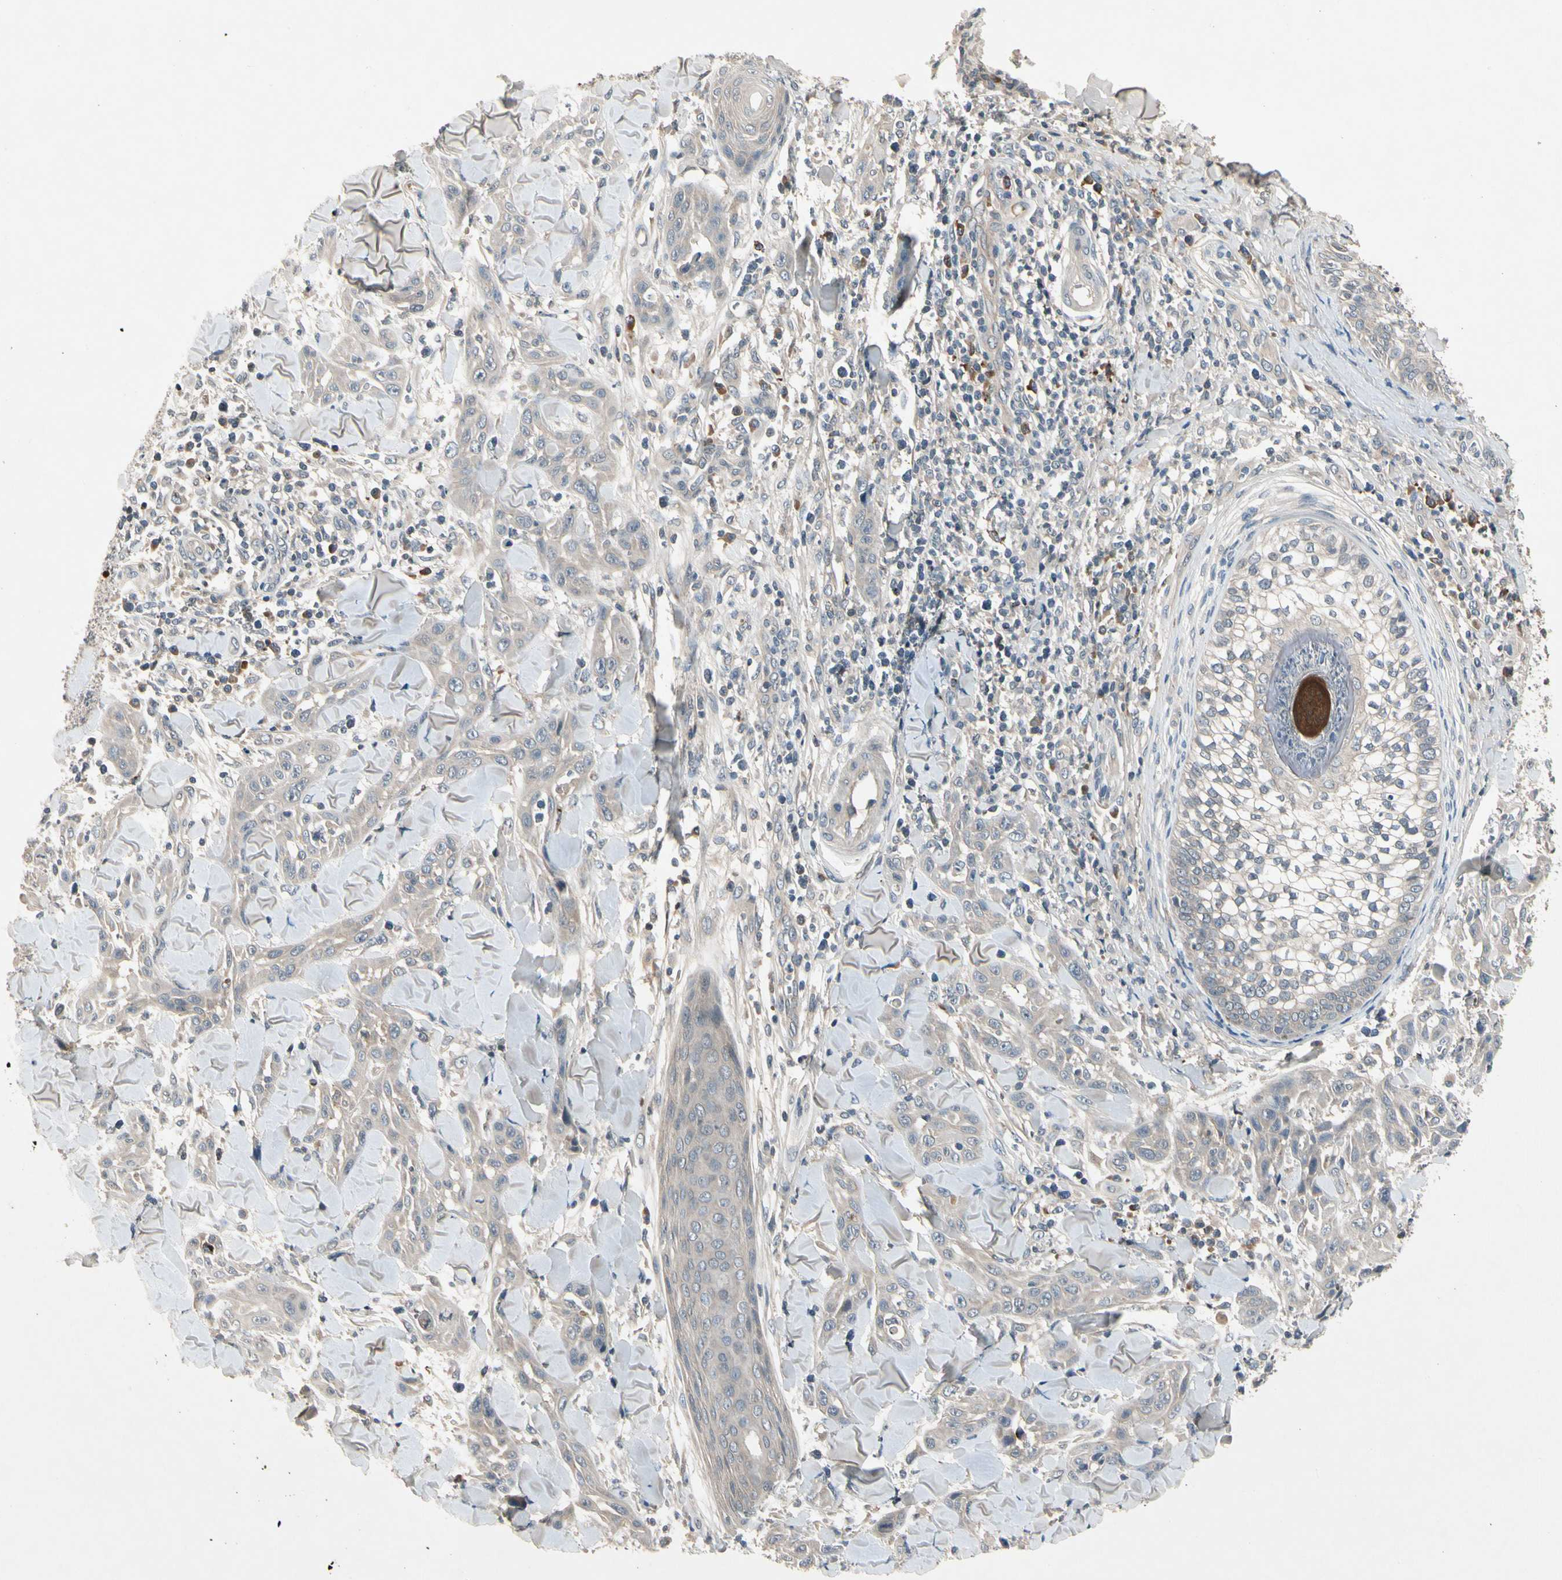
{"staining": {"intensity": "negative", "quantity": "none", "location": "none"}, "tissue": "skin cancer", "cell_type": "Tumor cells", "image_type": "cancer", "snomed": [{"axis": "morphology", "description": "Squamous cell carcinoma, NOS"}, {"axis": "topography", "description": "Skin"}], "caption": "This is an immunohistochemistry (IHC) image of skin squamous cell carcinoma. There is no expression in tumor cells.", "gene": "CCL4", "patient": {"sex": "male", "age": 24}}